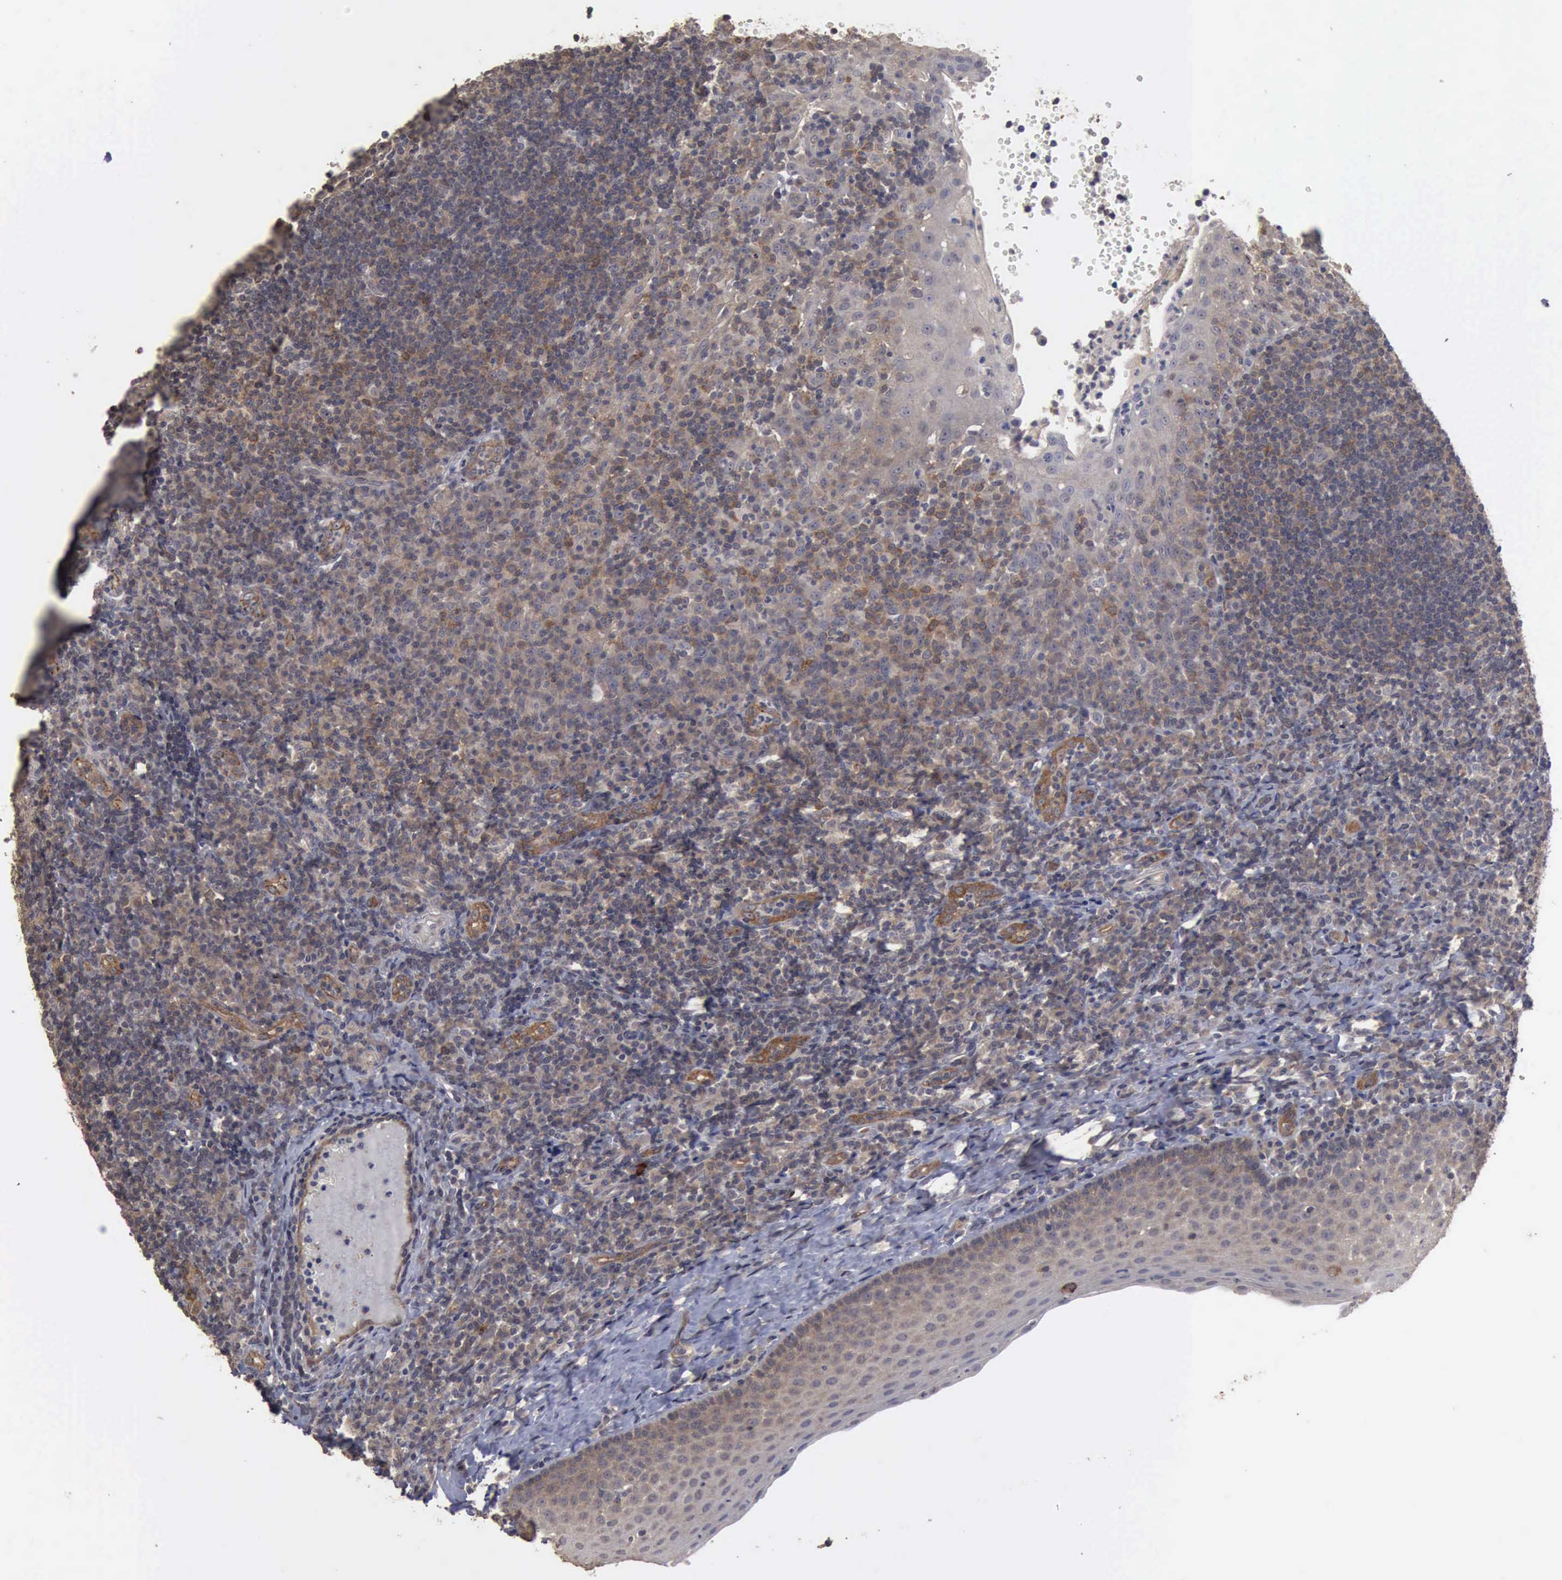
{"staining": {"intensity": "moderate", "quantity": "25%-75%", "location": "cytoplasmic/membranous"}, "tissue": "tonsil", "cell_type": "Germinal center cells", "image_type": "normal", "snomed": [{"axis": "morphology", "description": "Normal tissue, NOS"}, {"axis": "topography", "description": "Tonsil"}], "caption": "Protein staining of benign tonsil shows moderate cytoplasmic/membranous expression in approximately 25%-75% of germinal center cells.", "gene": "CRKL", "patient": {"sex": "female", "age": 40}}